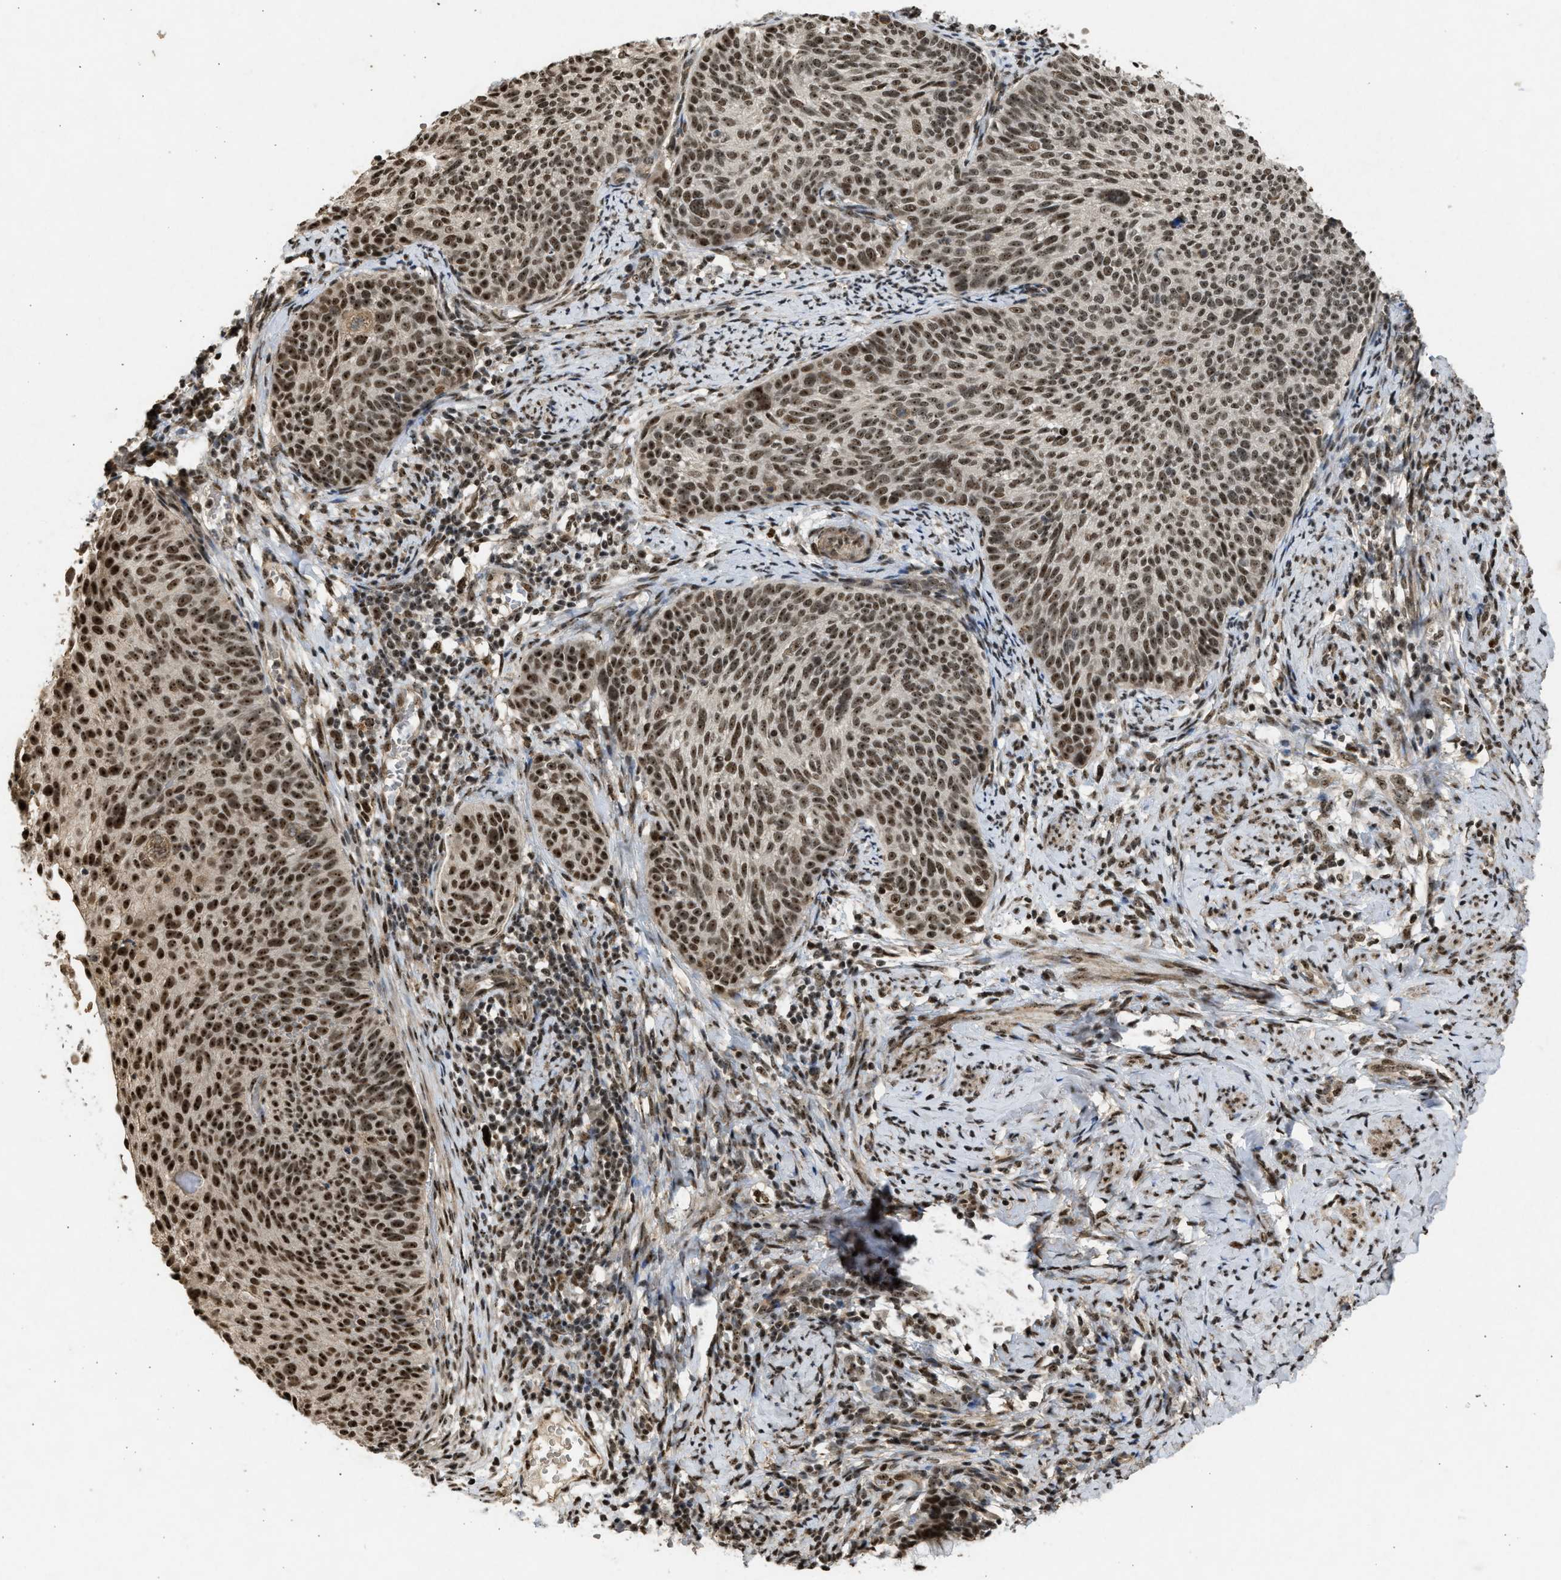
{"staining": {"intensity": "moderate", "quantity": ">75%", "location": "nuclear"}, "tissue": "cervical cancer", "cell_type": "Tumor cells", "image_type": "cancer", "snomed": [{"axis": "morphology", "description": "Squamous cell carcinoma, NOS"}, {"axis": "topography", "description": "Cervix"}], "caption": "This image demonstrates immunohistochemistry (IHC) staining of human squamous cell carcinoma (cervical), with medium moderate nuclear positivity in approximately >75% of tumor cells.", "gene": "TFDP2", "patient": {"sex": "female", "age": 70}}